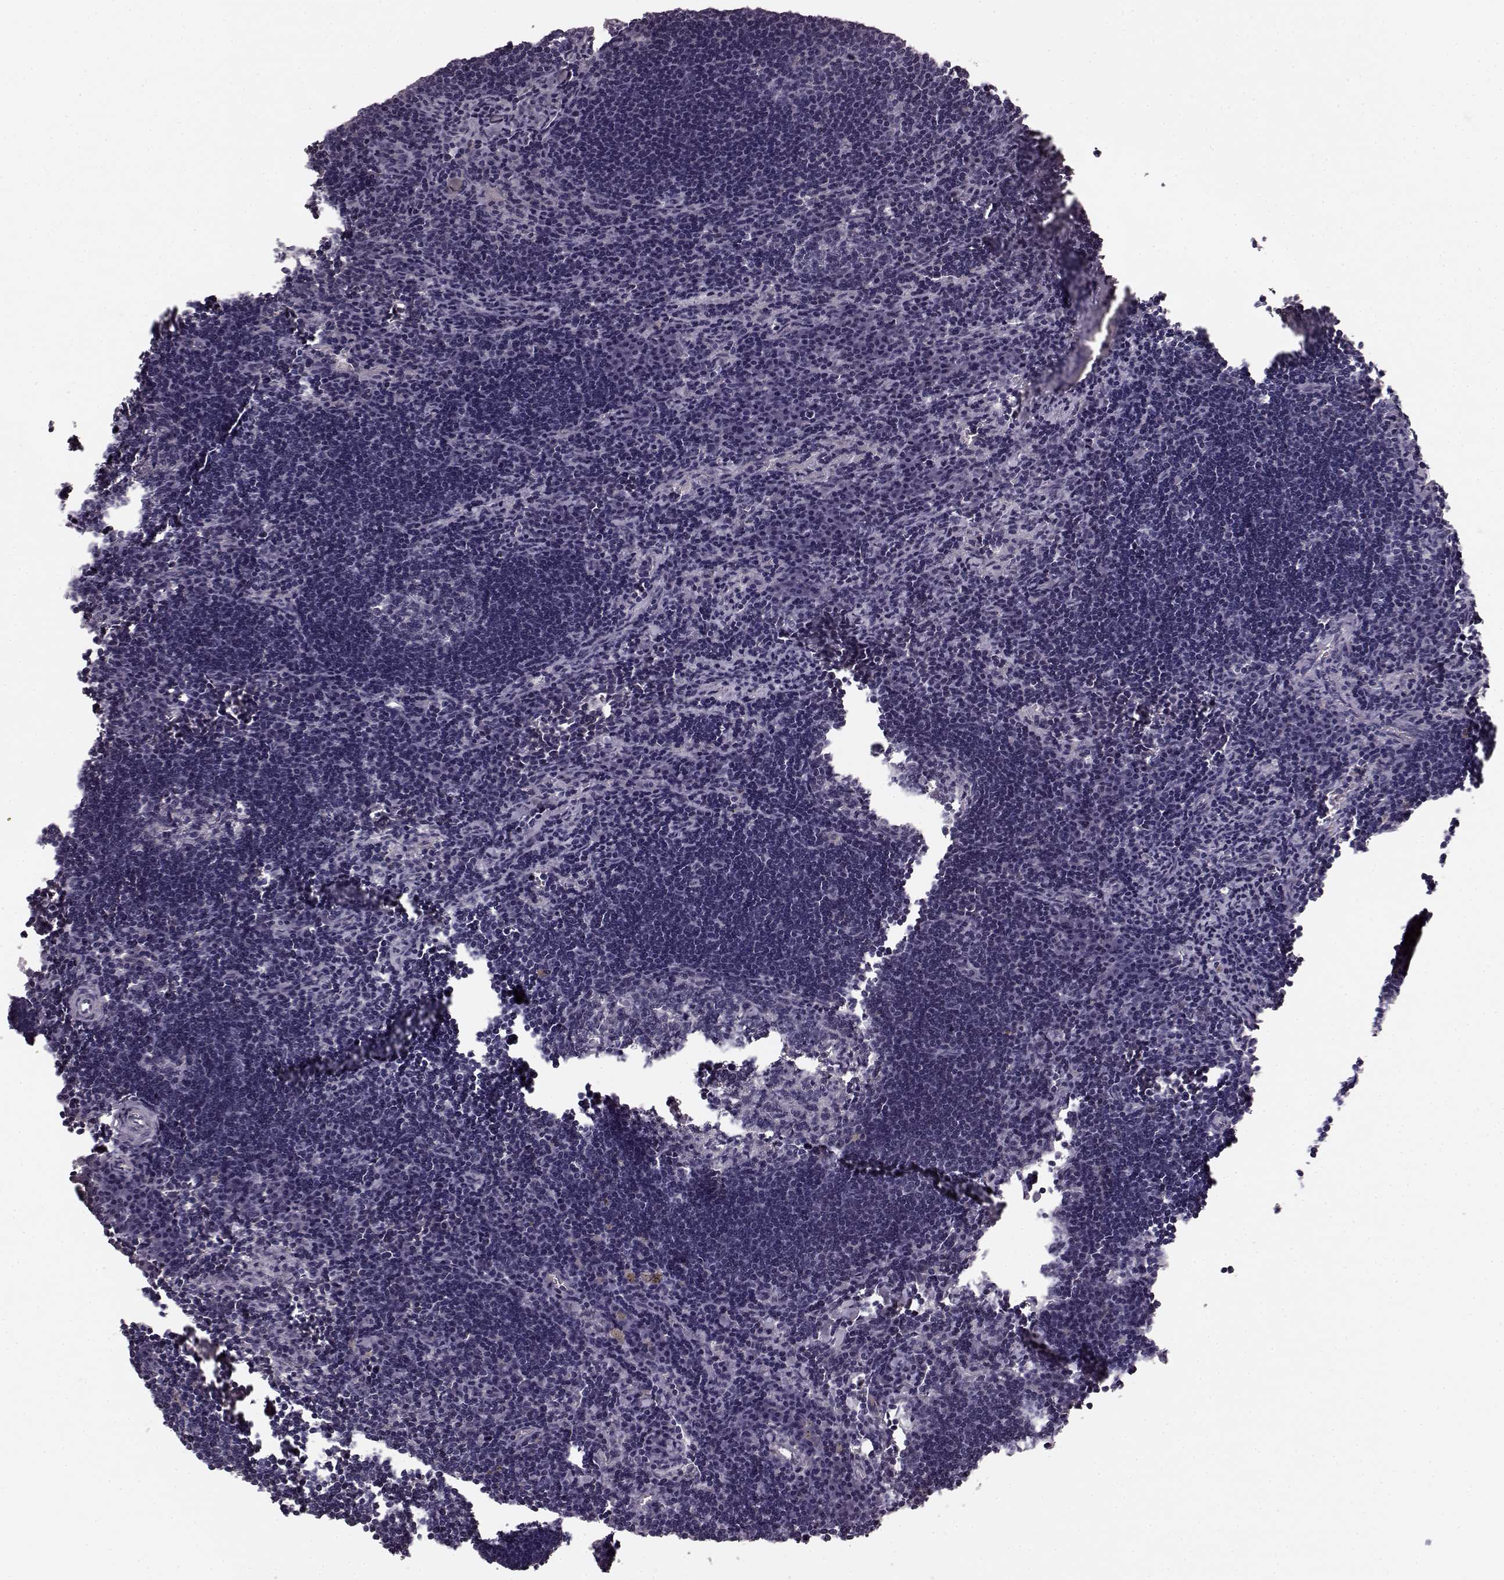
{"staining": {"intensity": "negative", "quantity": "none", "location": "none"}, "tissue": "lymph node", "cell_type": "Germinal center cells", "image_type": "normal", "snomed": [{"axis": "morphology", "description": "Normal tissue, NOS"}, {"axis": "topography", "description": "Lymph node"}], "caption": "This is an immunohistochemistry photomicrograph of normal lymph node. There is no expression in germinal center cells.", "gene": "SLC22A18", "patient": {"sex": "male", "age": 55}}